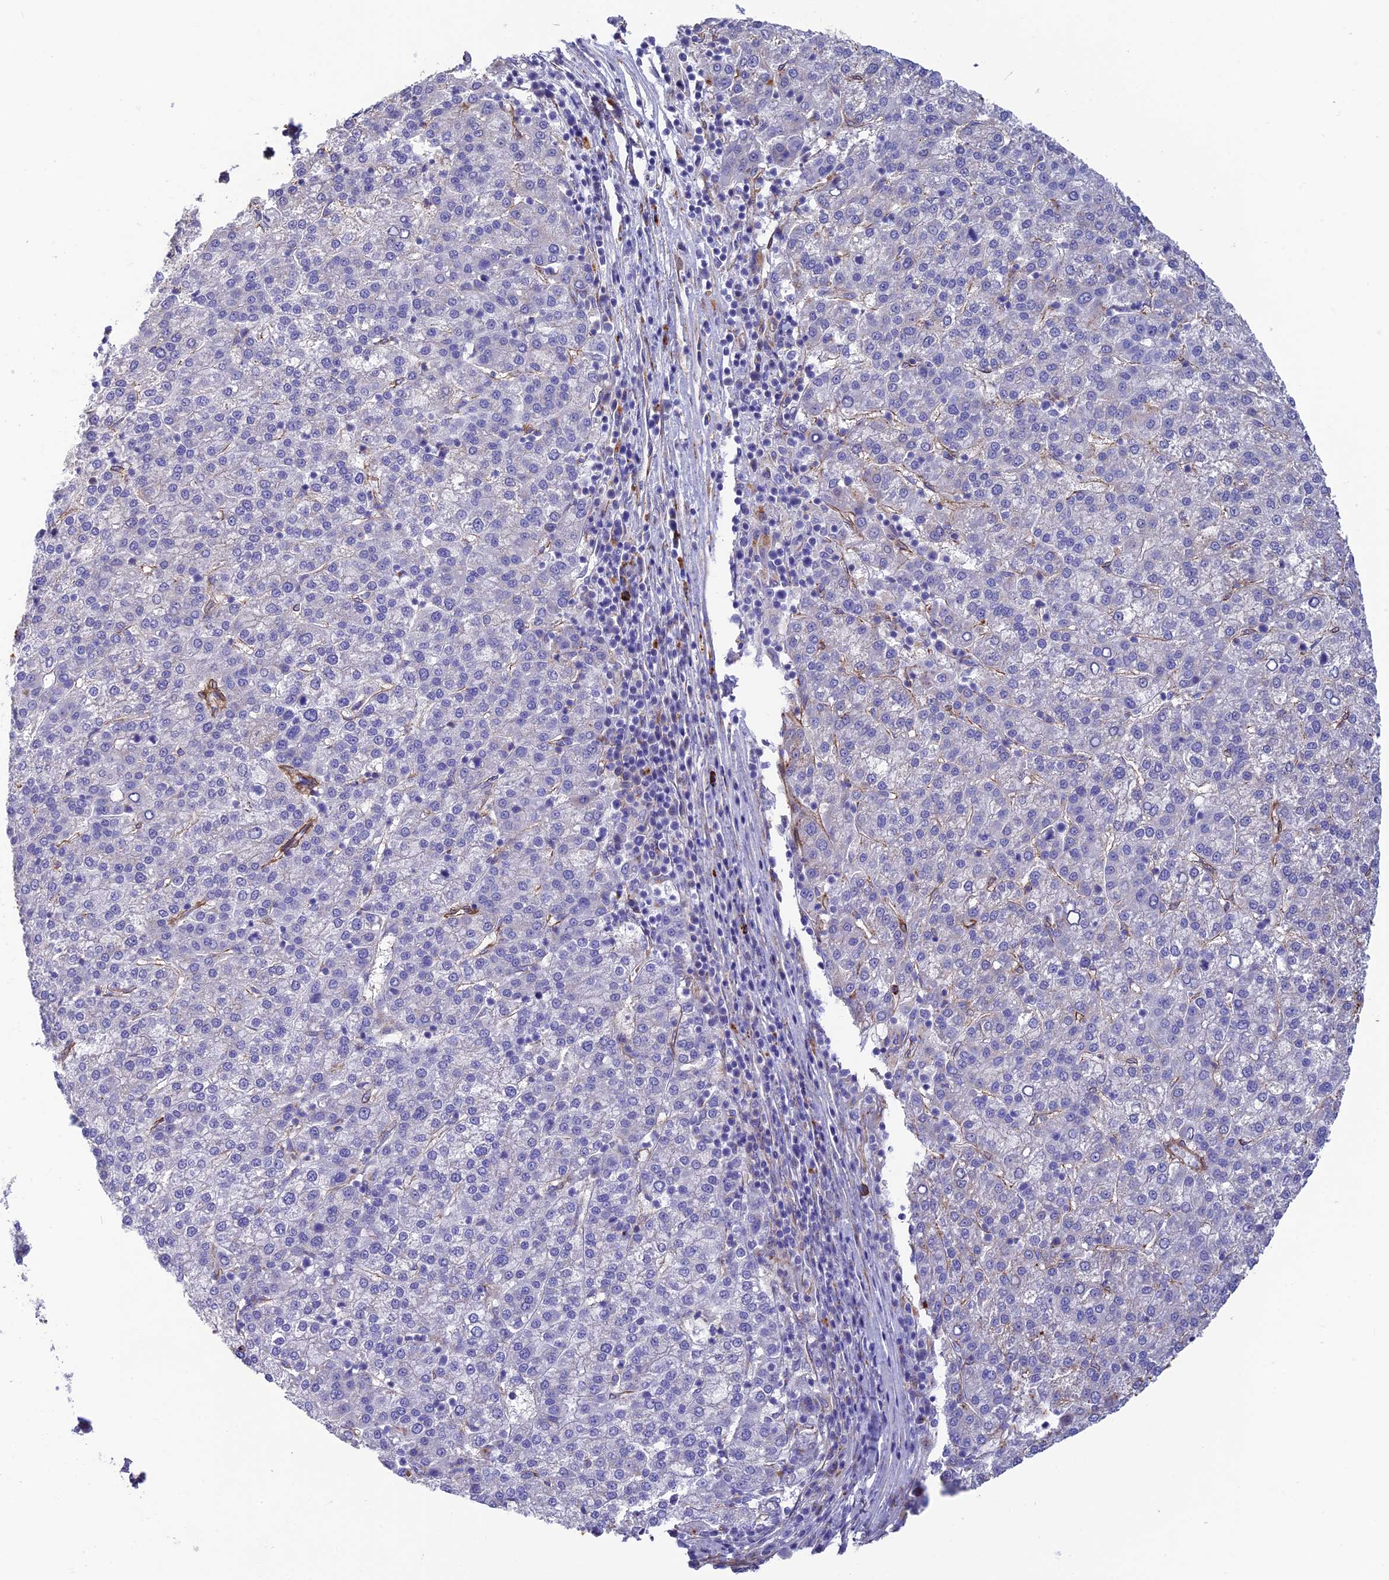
{"staining": {"intensity": "negative", "quantity": "none", "location": "none"}, "tissue": "liver cancer", "cell_type": "Tumor cells", "image_type": "cancer", "snomed": [{"axis": "morphology", "description": "Carcinoma, Hepatocellular, NOS"}, {"axis": "topography", "description": "Liver"}], "caption": "Protein analysis of liver cancer (hepatocellular carcinoma) exhibits no significant positivity in tumor cells.", "gene": "TNS1", "patient": {"sex": "female", "age": 58}}